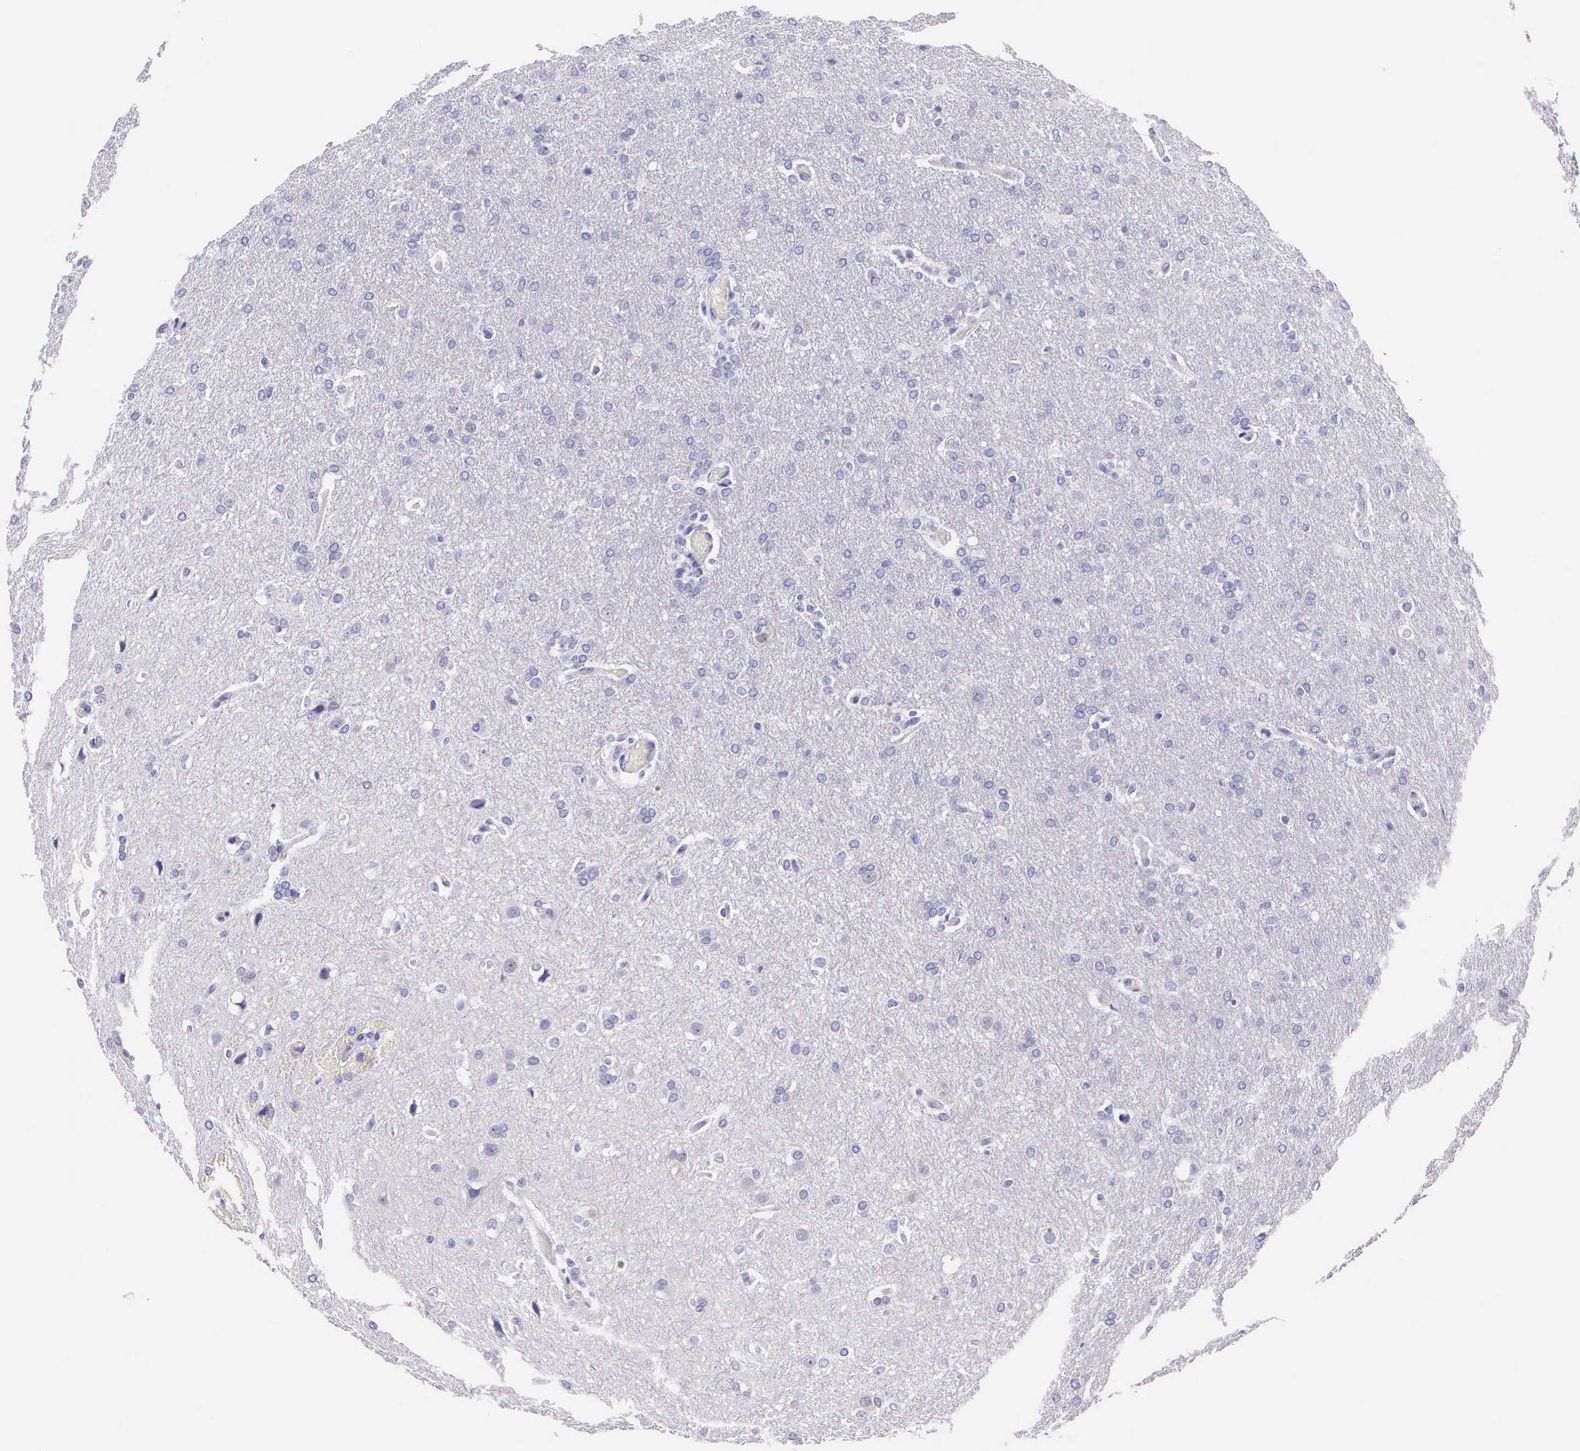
{"staining": {"intensity": "negative", "quantity": "none", "location": "none"}, "tissue": "glioma", "cell_type": "Tumor cells", "image_type": "cancer", "snomed": [{"axis": "morphology", "description": "Glioma, malignant, High grade"}, {"axis": "topography", "description": "Brain"}], "caption": "Tumor cells are negative for brown protein staining in glioma.", "gene": "KRT17", "patient": {"sex": "male", "age": 68}}